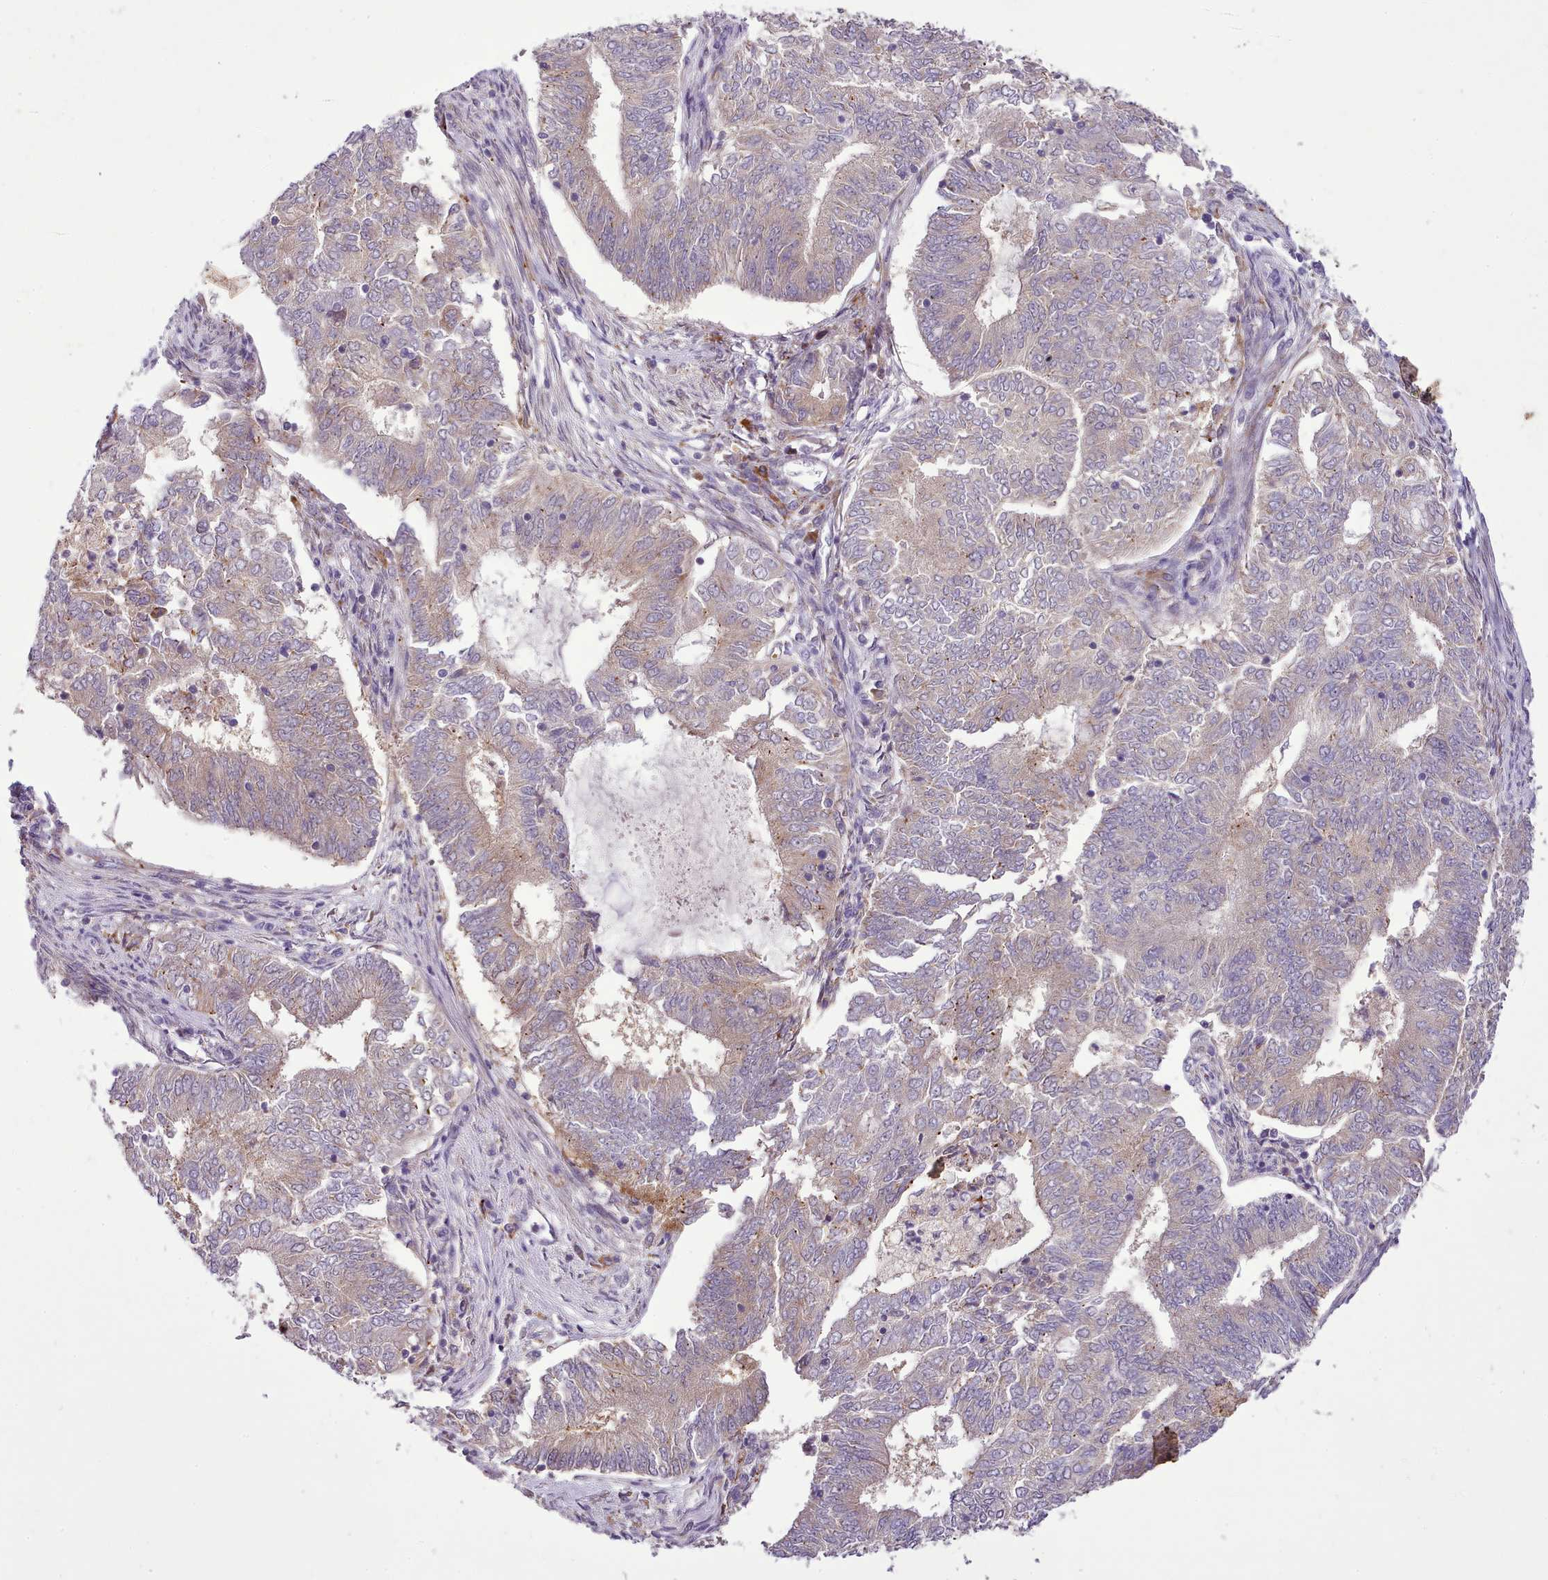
{"staining": {"intensity": "weak", "quantity": "25%-75%", "location": "cytoplasmic/membranous"}, "tissue": "endometrial cancer", "cell_type": "Tumor cells", "image_type": "cancer", "snomed": [{"axis": "morphology", "description": "Adenocarcinoma, NOS"}, {"axis": "topography", "description": "Endometrium"}], "caption": "Endometrial adenocarcinoma stained with a brown dye shows weak cytoplasmic/membranous positive positivity in approximately 25%-75% of tumor cells.", "gene": "FAM83E", "patient": {"sex": "female", "age": 62}}